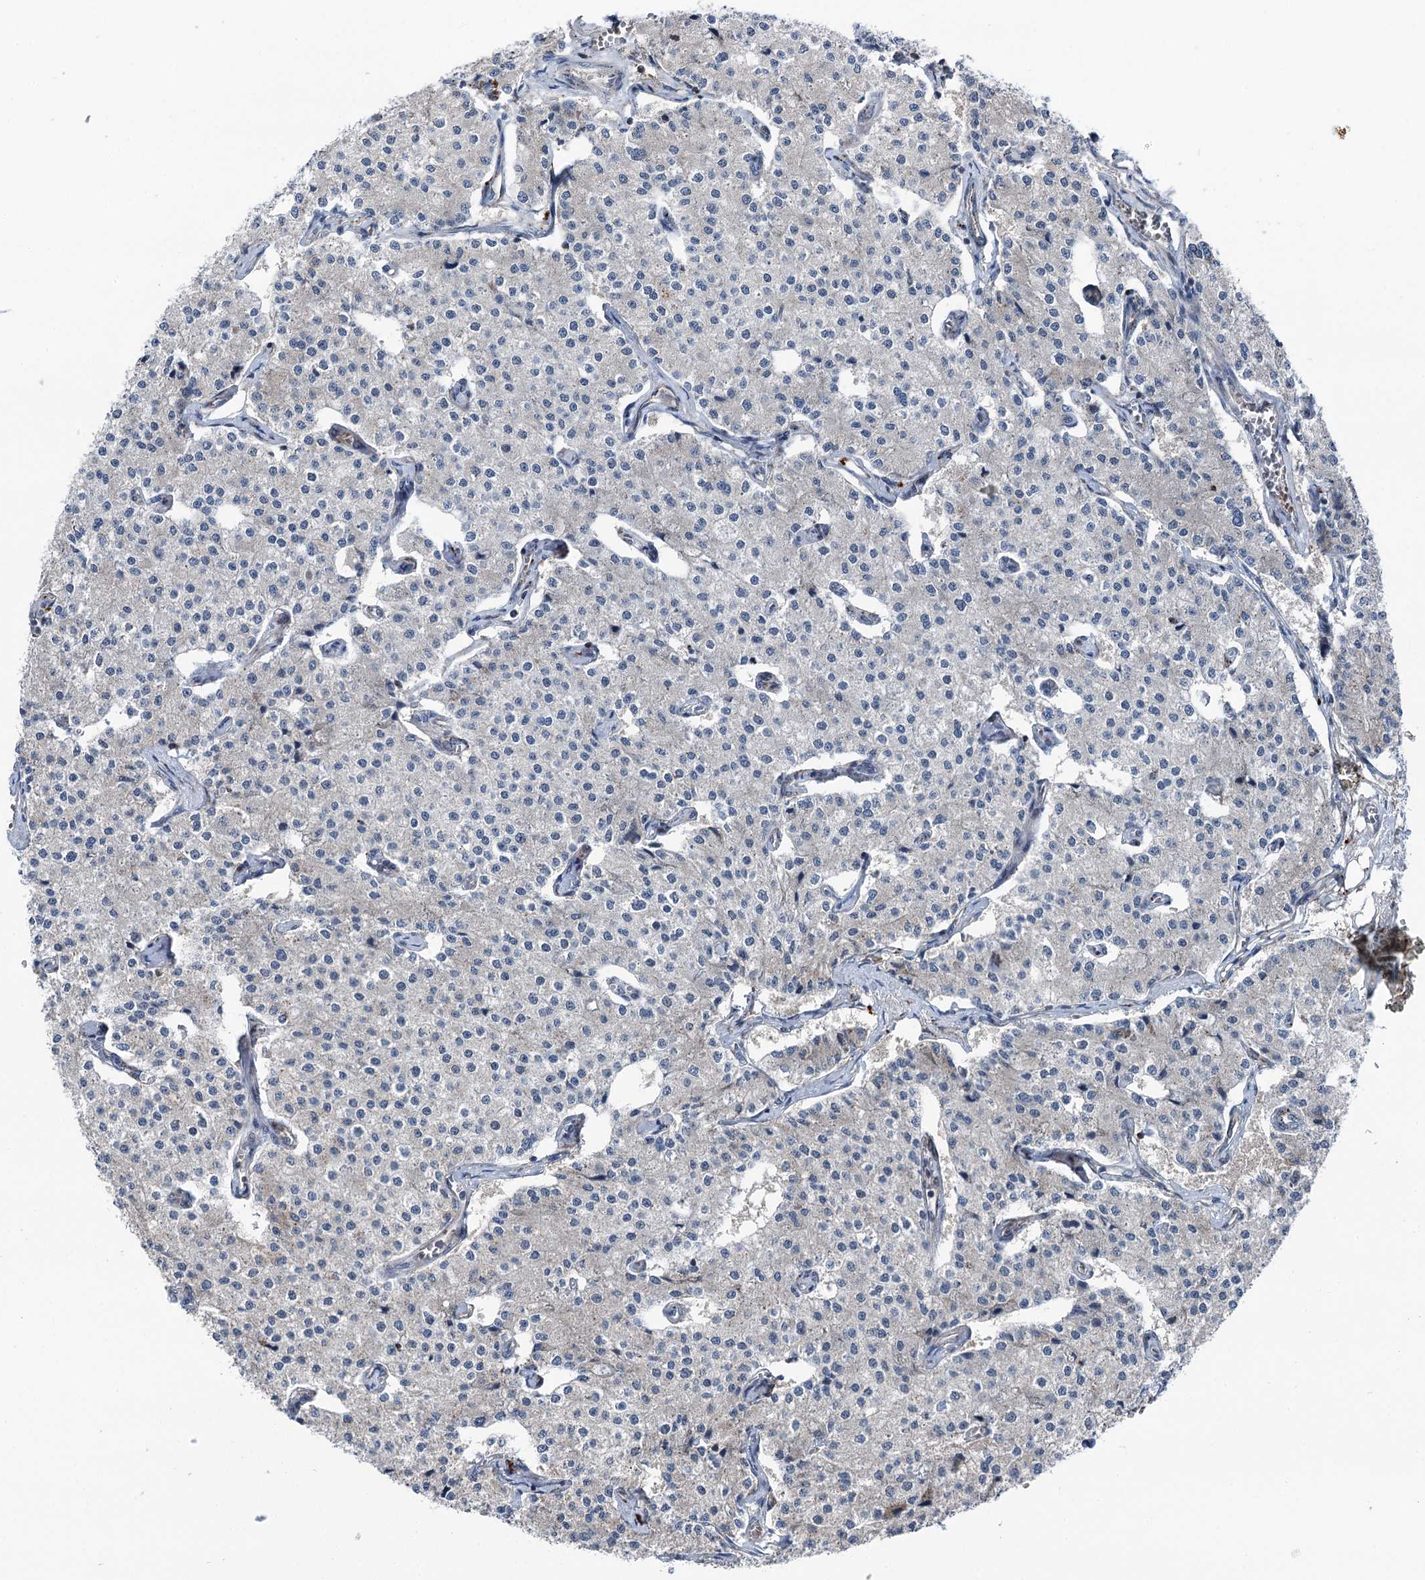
{"staining": {"intensity": "negative", "quantity": "none", "location": "none"}, "tissue": "carcinoid", "cell_type": "Tumor cells", "image_type": "cancer", "snomed": [{"axis": "morphology", "description": "Carcinoid, malignant, NOS"}, {"axis": "topography", "description": "Colon"}], "caption": "DAB (3,3'-diaminobenzidine) immunohistochemical staining of human malignant carcinoid exhibits no significant expression in tumor cells.", "gene": "POLR1D", "patient": {"sex": "female", "age": 52}}